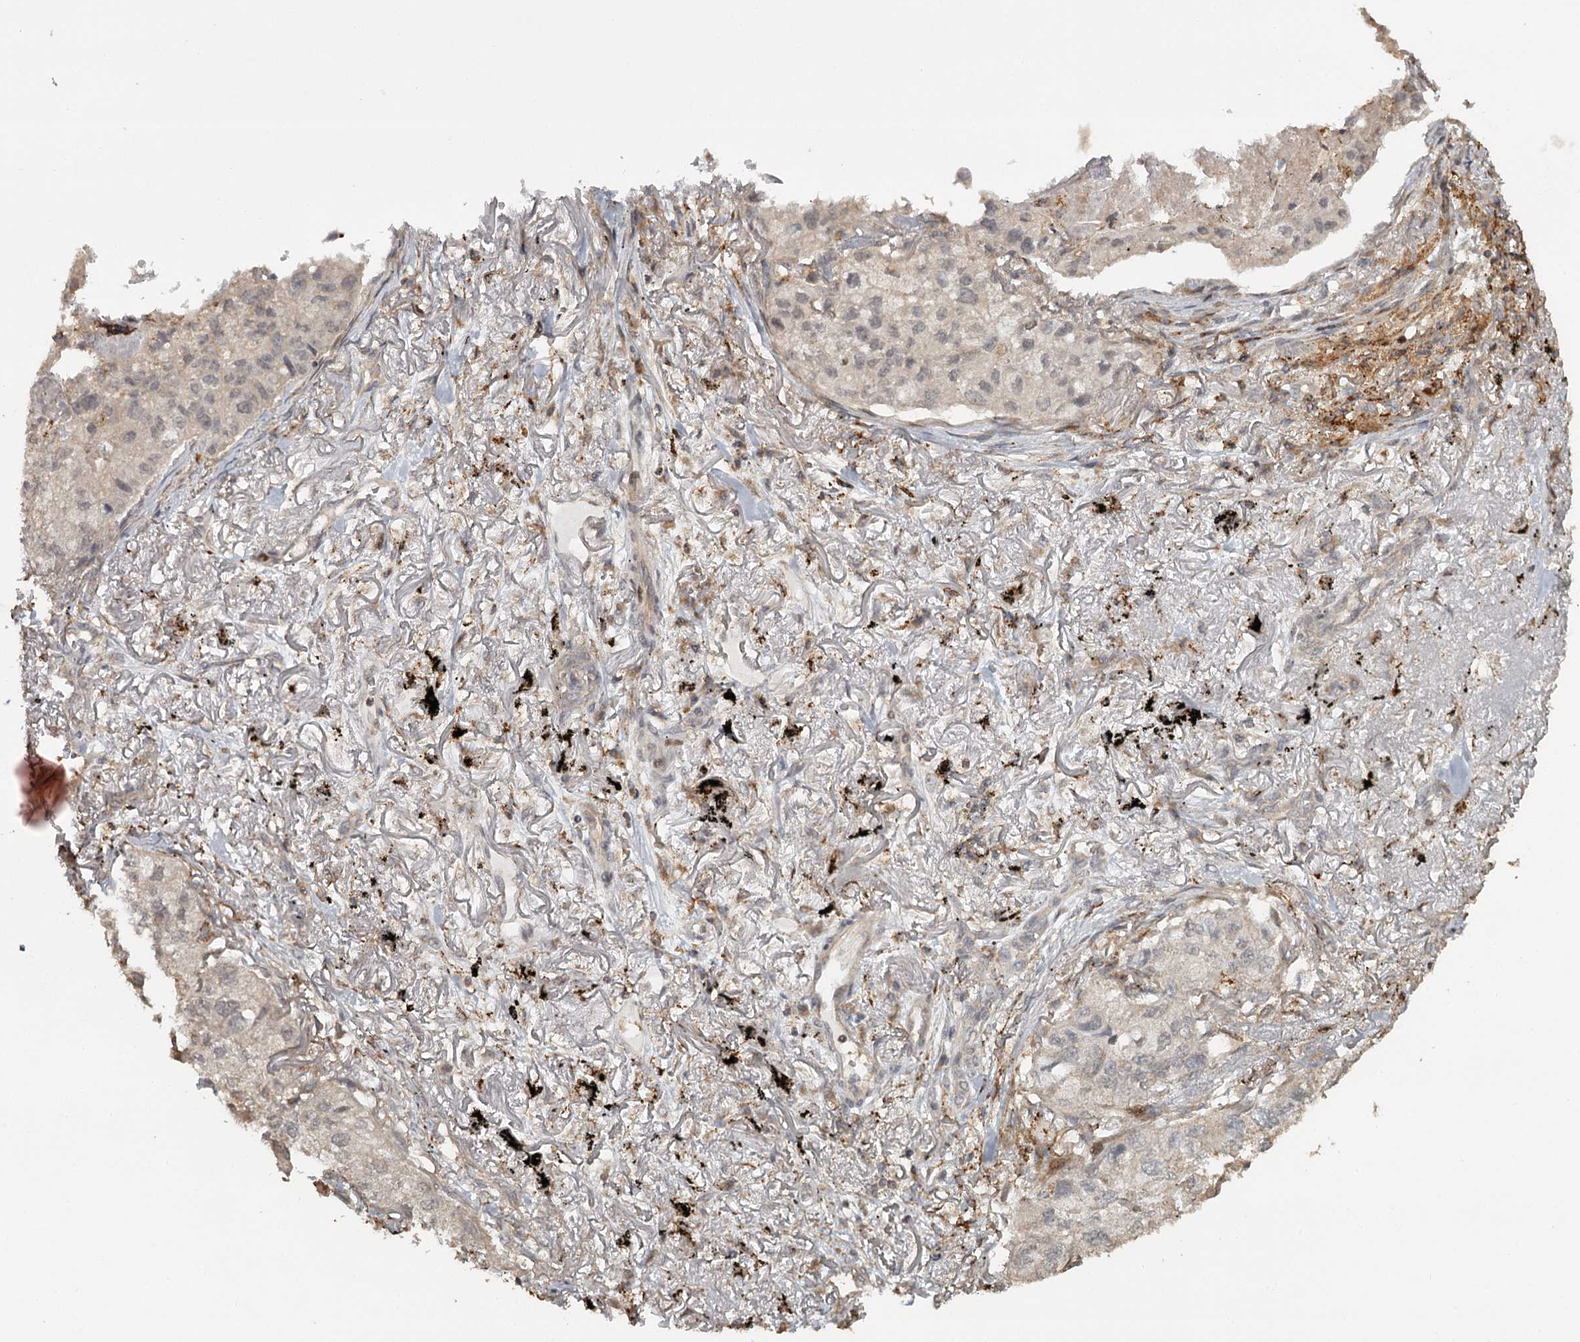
{"staining": {"intensity": "weak", "quantity": "<25%", "location": "cytoplasmic/membranous"}, "tissue": "lung cancer", "cell_type": "Tumor cells", "image_type": "cancer", "snomed": [{"axis": "morphology", "description": "Adenocarcinoma, NOS"}, {"axis": "topography", "description": "Lung"}], "caption": "An IHC photomicrograph of lung cancer (adenocarcinoma) is shown. There is no staining in tumor cells of lung cancer (adenocarcinoma).", "gene": "FAXC", "patient": {"sex": "male", "age": 65}}